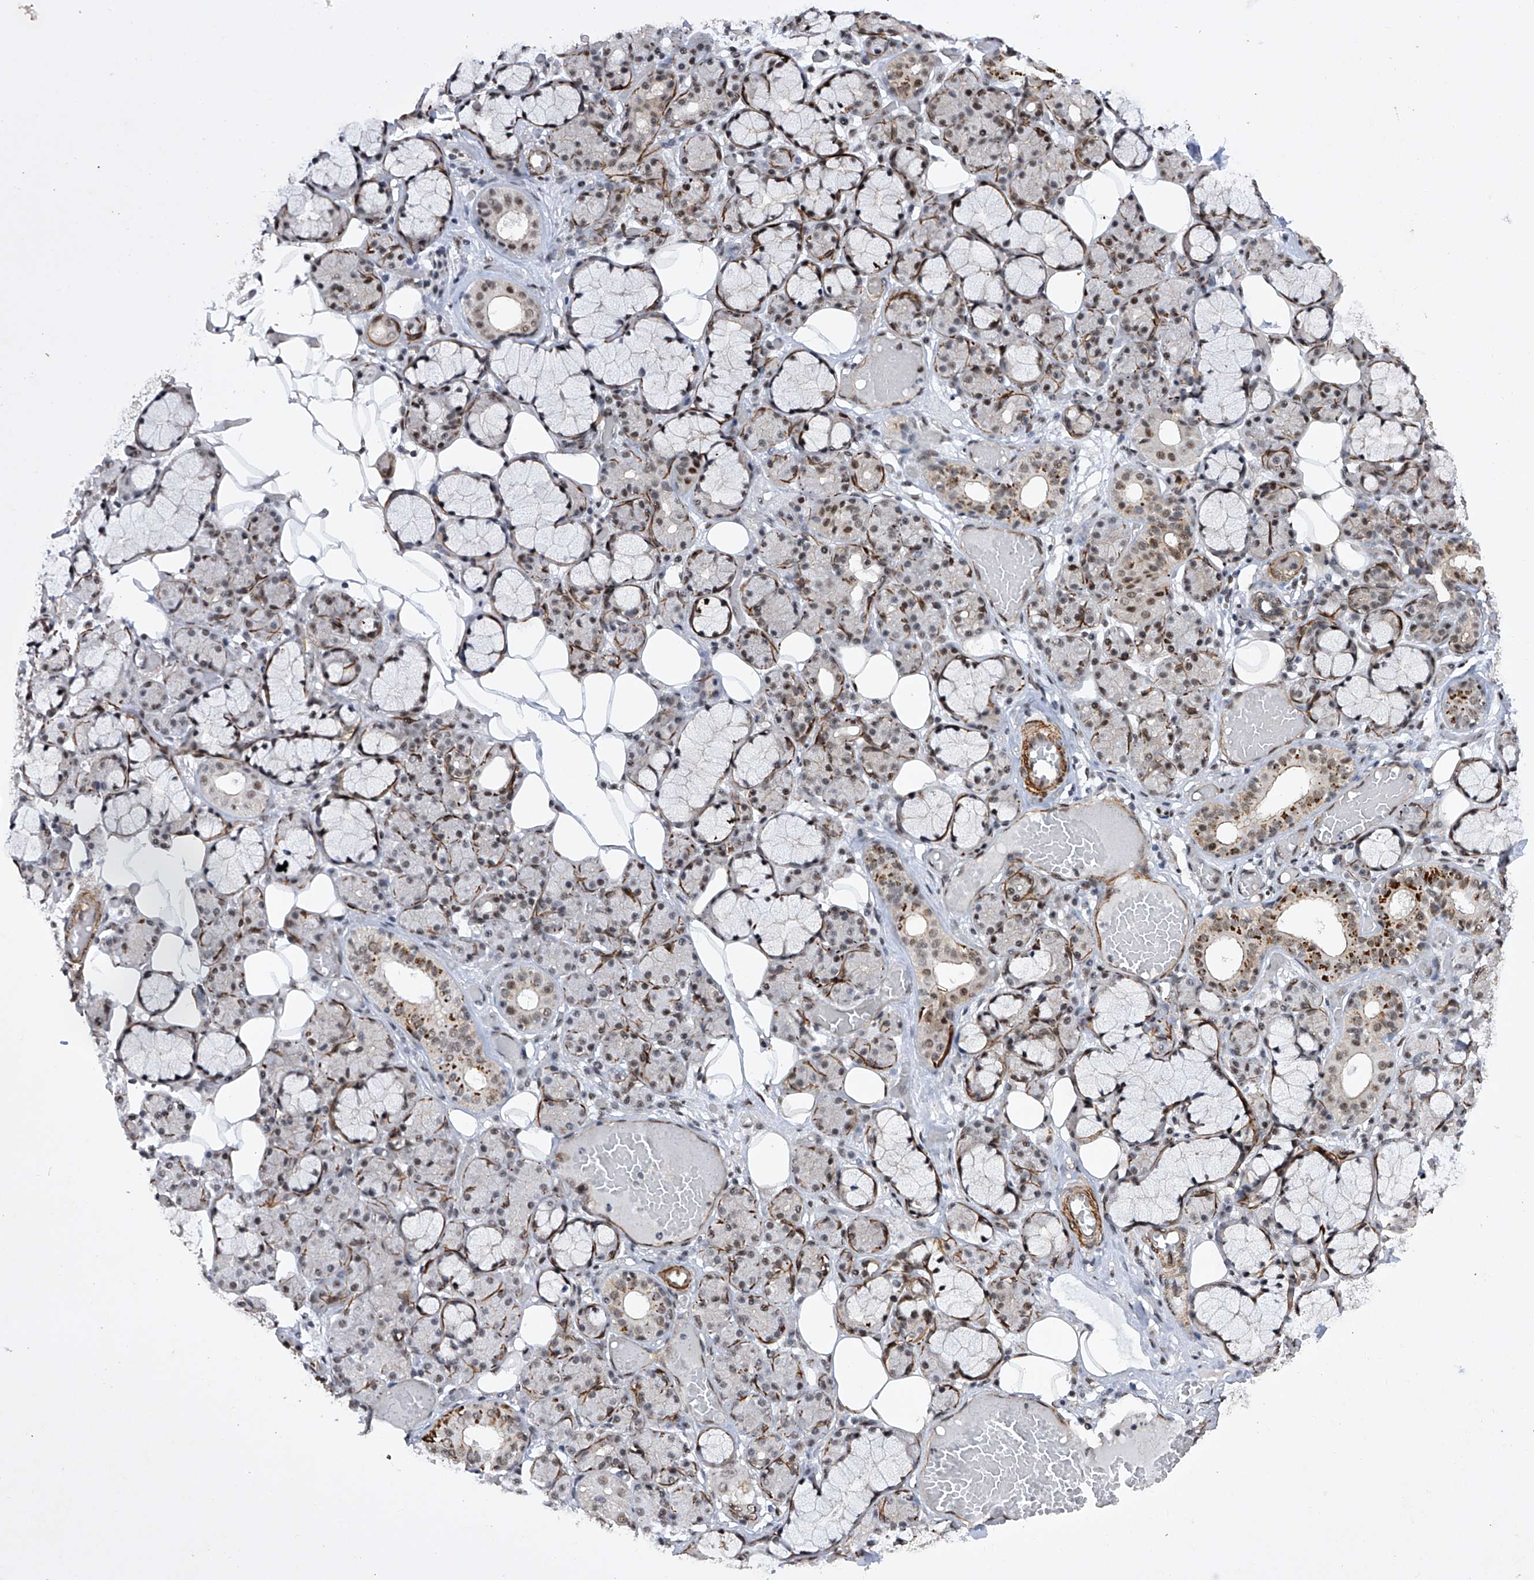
{"staining": {"intensity": "moderate", "quantity": "25%-75%", "location": "cytoplasmic/membranous,nuclear"}, "tissue": "salivary gland", "cell_type": "Glandular cells", "image_type": "normal", "snomed": [{"axis": "morphology", "description": "Normal tissue, NOS"}, {"axis": "topography", "description": "Salivary gland"}], "caption": "Immunohistochemical staining of normal human salivary gland demonstrates medium levels of moderate cytoplasmic/membranous,nuclear expression in approximately 25%-75% of glandular cells.", "gene": "NFATC4", "patient": {"sex": "male", "age": 63}}